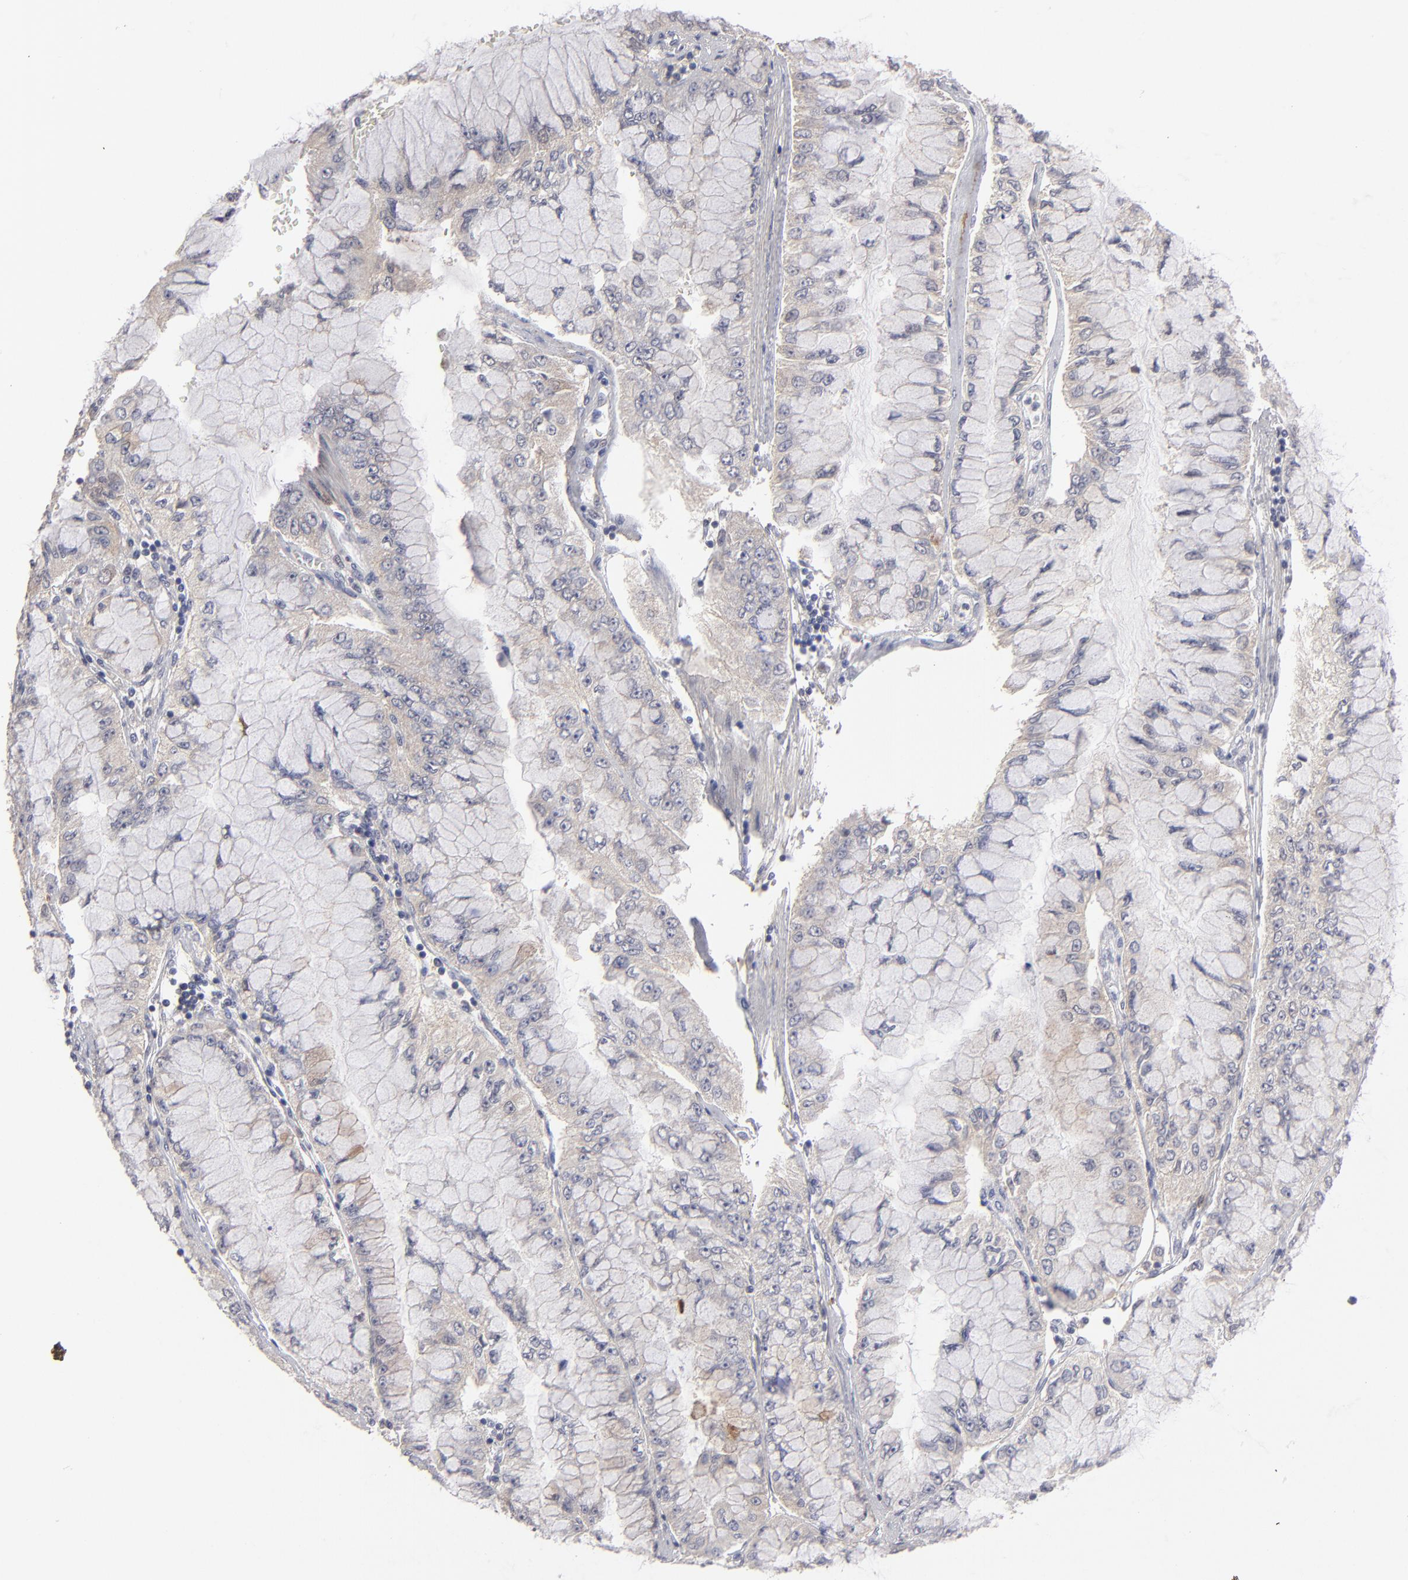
{"staining": {"intensity": "moderate", "quantity": "<25%", "location": "cytoplasmic/membranous"}, "tissue": "liver cancer", "cell_type": "Tumor cells", "image_type": "cancer", "snomed": [{"axis": "morphology", "description": "Cholangiocarcinoma"}, {"axis": "topography", "description": "Liver"}], "caption": "Moderate cytoplasmic/membranous positivity for a protein is appreciated in about <25% of tumor cells of liver cancer using IHC.", "gene": "GPM6B", "patient": {"sex": "female", "age": 79}}